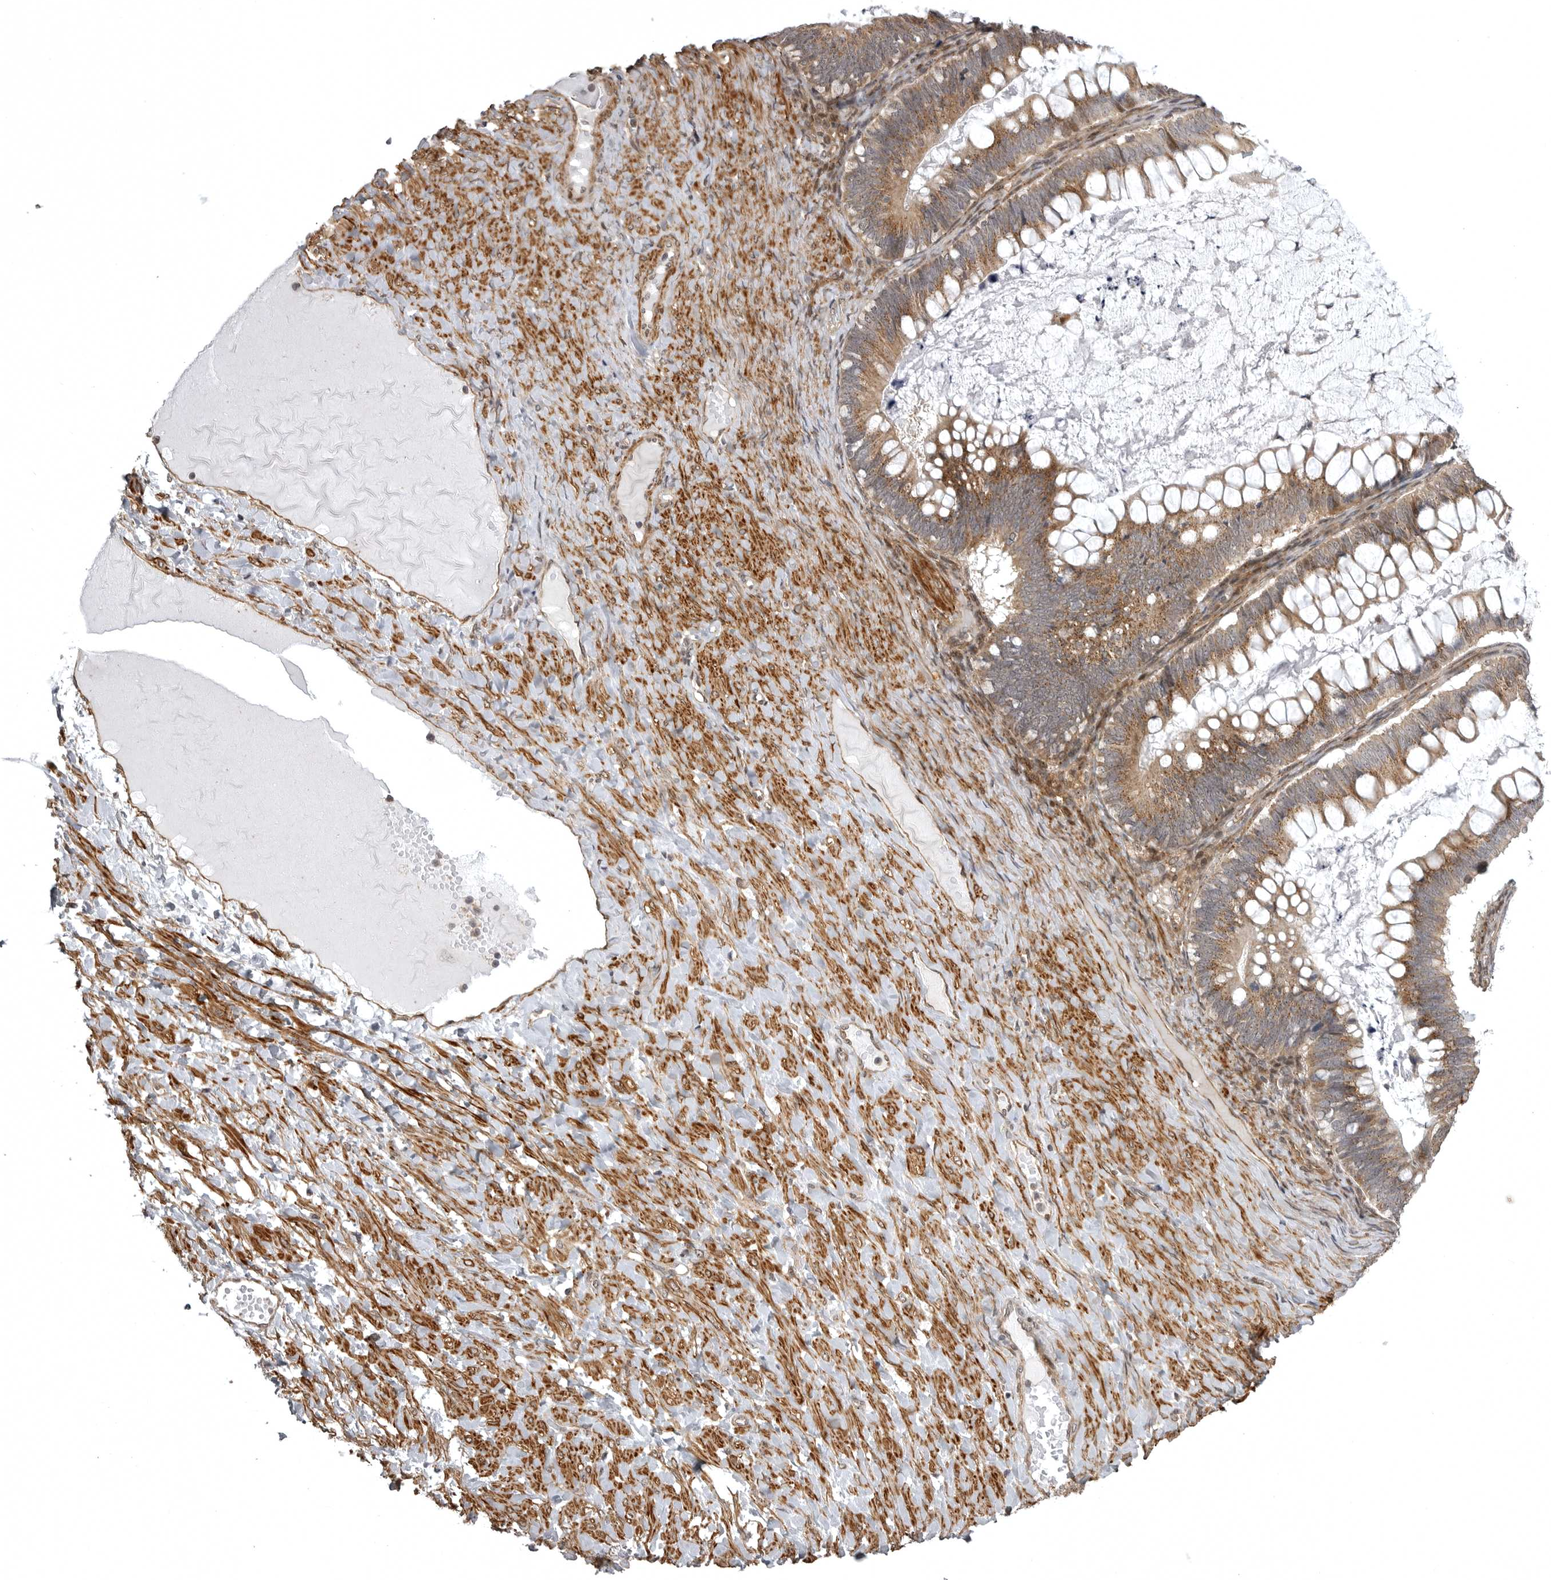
{"staining": {"intensity": "moderate", "quantity": ">75%", "location": "cytoplasmic/membranous"}, "tissue": "ovarian cancer", "cell_type": "Tumor cells", "image_type": "cancer", "snomed": [{"axis": "morphology", "description": "Cystadenocarcinoma, mucinous, NOS"}, {"axis": "topography", "description": "Ovary"}], "caption": "Moderate cytoplasmic/membranous staining is identified in about >75% of tumor cells in ovarian cancer. The staining was performed using DAB to visualize the protein expression in brown, while the nuclei were stained in blue with hematoxylin (Magnification: 20x).", "gene": "SNX16", "patient": {"sex": "female", "age": 61}}